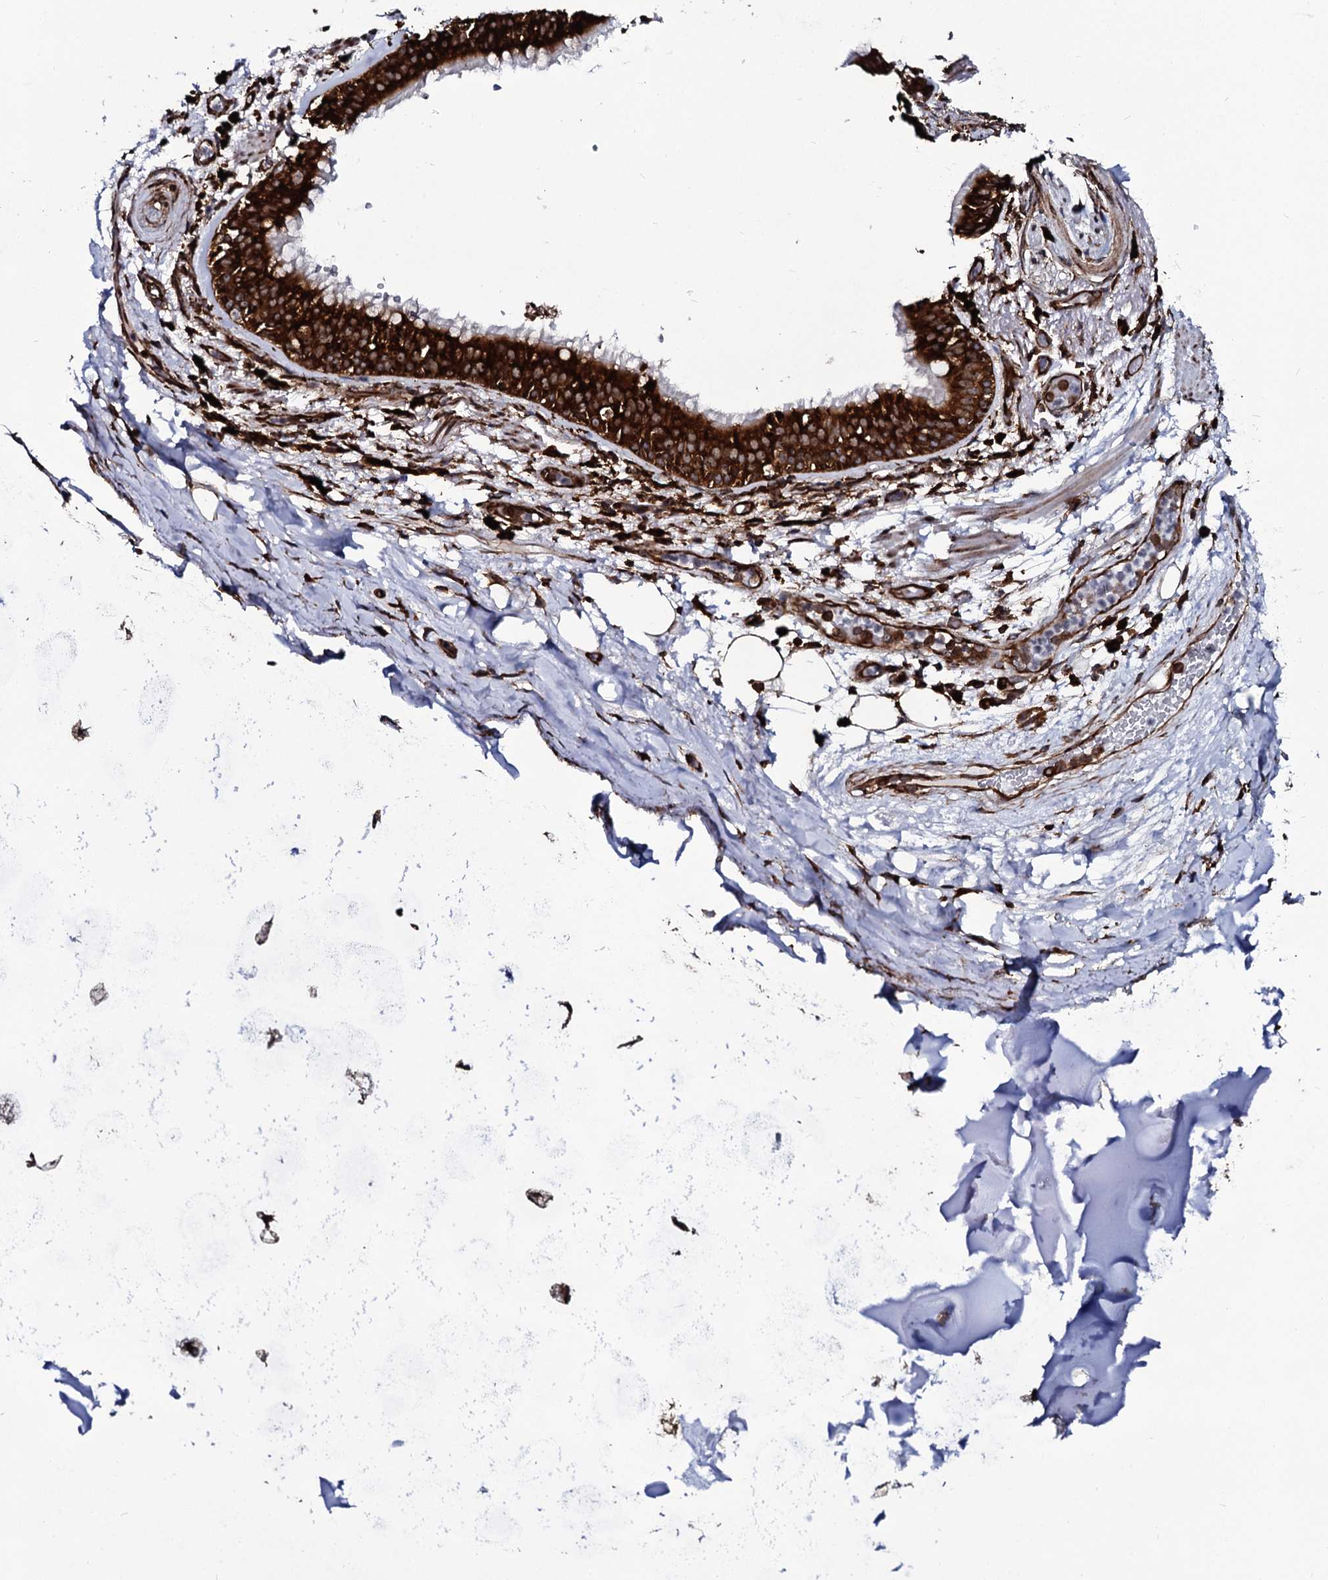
{"staining": {"intensity": "strong", "quantity": ">75%", "location": "cytoplasmic/membranous"}, "tissue": "adipose tissue", "cell_type": "Adipocytes", "image_type": "normal", "snomed": [{"axis": "morphology", "description": "Normal tissue, NOS"}, {"axis": "topography", "description": "Lymph node"}, {"axis": "topography", "description": "Cartilage tissue"}, {"axis": "topography", "description": "Bronchus"}], "caption": "The immunohistochemical stain shows strong cytoplasmic/membranous positivity in adipocytes of normal adipose tissue. Ihc stains the protein of interest in brown and the nuclei are stained blue.", "gene": "SPTY2D1", "patient": {"sex": "male", "age": 63}}